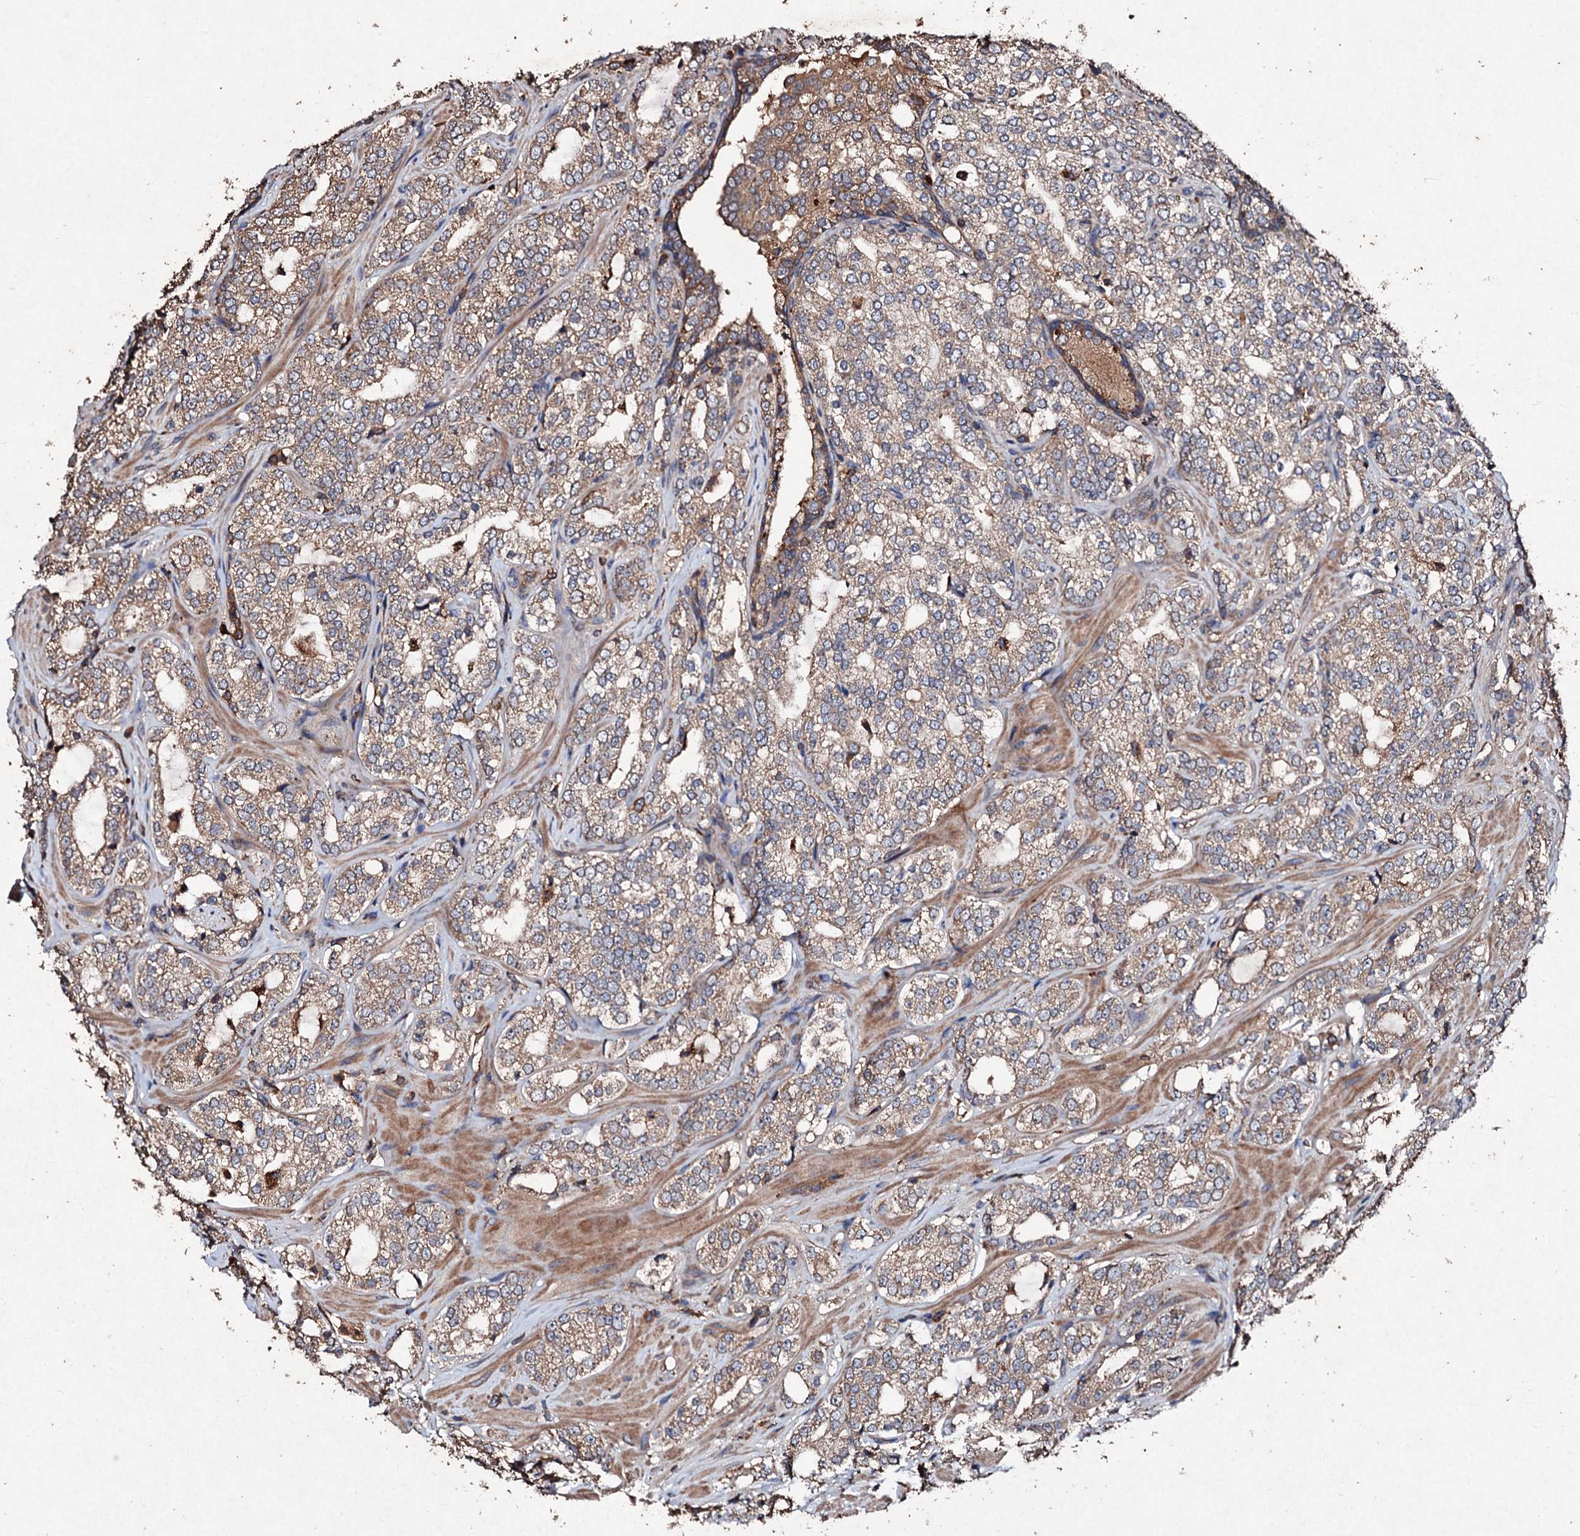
{"staining": {"intensity": "moderate", "quantity": ">75%", "location": "cytoplasmic/membranous"}, "tissue": "prostate cancer", "cell_type": "Tumor cells", "image_type": "cancer", "snomed": [{"axis": "morphology", "description": "Adenocarcinoma, High grade"}, {"axis": "topography", "description": "Prostate"}], "caption": "Prostate cancer (high-grade adenocarcinoma) stained with DAB immunohistochemistry exhibits medium levels of moderate cytoplasmic/membranous expression in about >75% of tumor cells.", "gene": "KERA", "patient": {"sex": "male", "age": 64}}